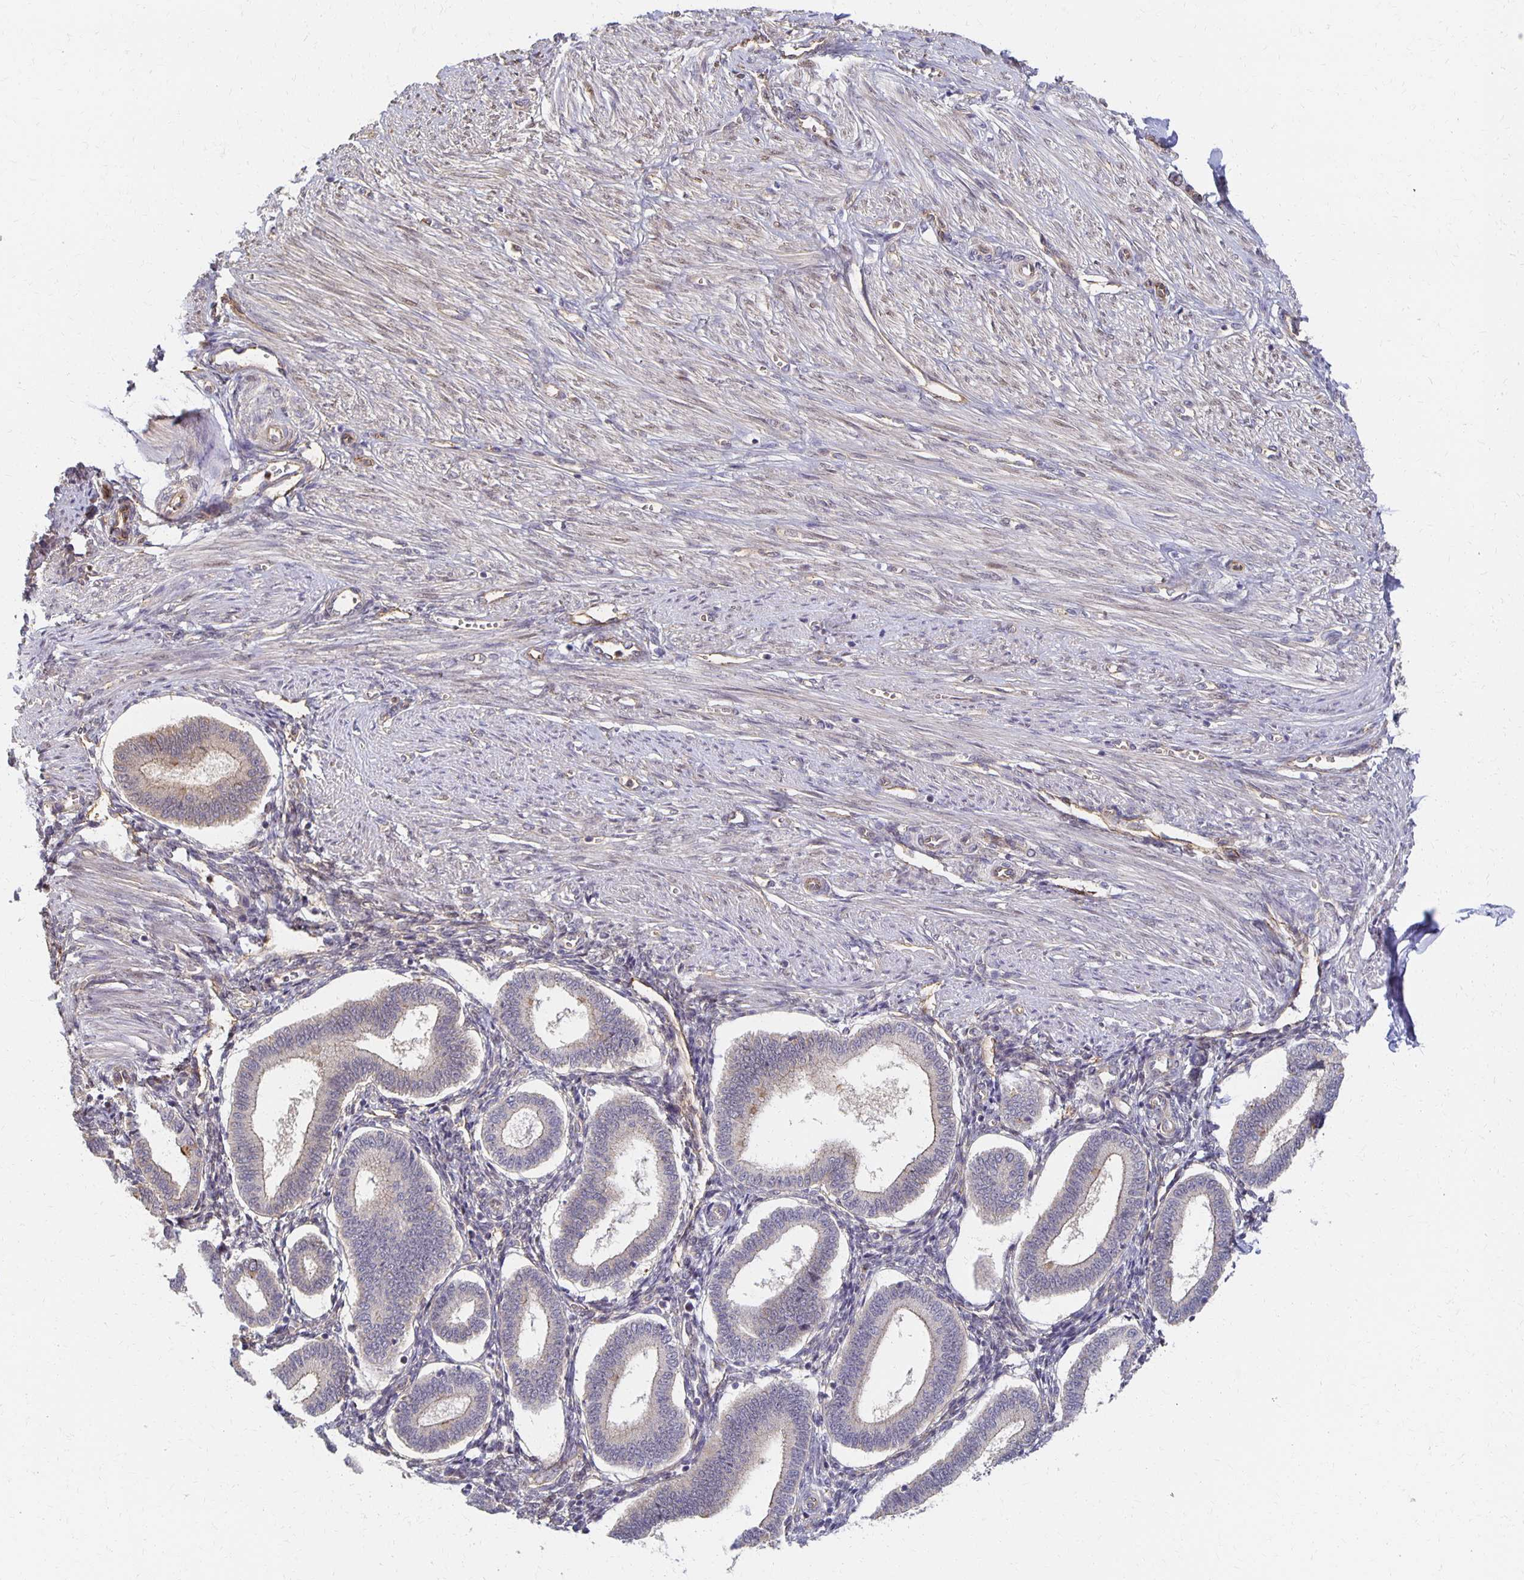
{"staining": {"intensity": "negative", "quantity": "none", "location": "none"}, "tissue": "endometrium", "cell_type": "Cells in endometrial stroma", "image_type": "normal", "snomed": [{"axis": "morphology", "description": "Normal tissue, NOS"}, {"axis": "topography", "description": "Endometrium"}], "caption": "A micrograph of endometrium stained for a protein reveals no brown staining in cells in endometrial stroma. (DAB immunohistochemistry visualized using brightfield microscopy, high magnification).", "gene": "SORL1", "patient": {"sex": "female", "age": 24}}